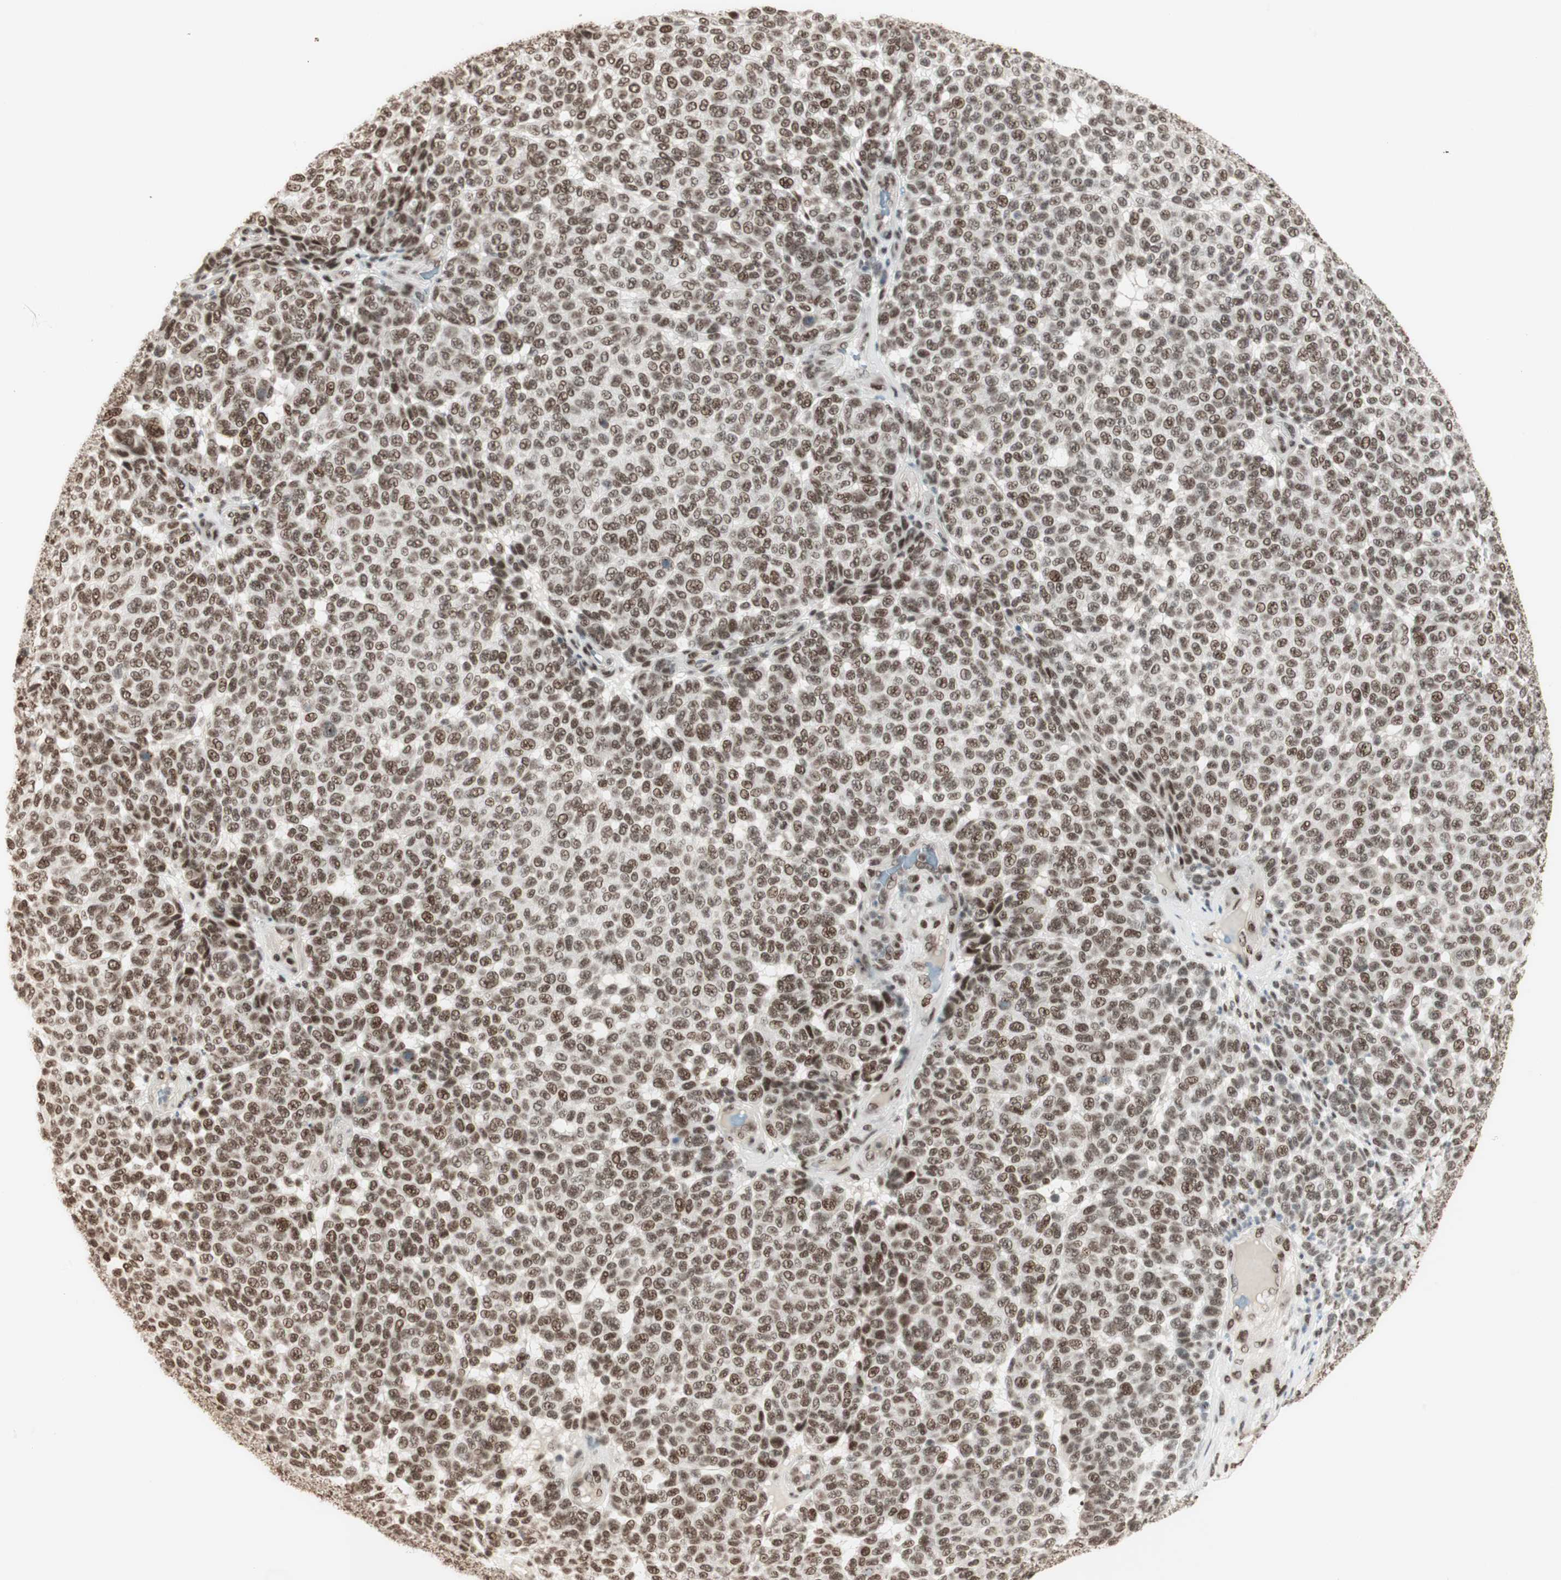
{"staining": {"intensity": "moderate", "quantity": ">75%", "location": "nuclear"}, "tissue": "melanoma", "cell_type": "Tumor cells", "image_type": "cancer", "snomed": [{"axis": "morphology", "description": "Malignant melanoma, NOS"}, {"axis": "topography", "description": "Skin"}], "caption": "Moderate nuclear protein expression is seen in about >75% of tumor cells in melanoma. The staining was performed using DAB to visualize the protein expression in brown, while the nuclei were stained in blue with hematoxylin (Magnification: 20x).", "gene": "SMARCE1", "patient": {"sex": "male", "age": 59}}